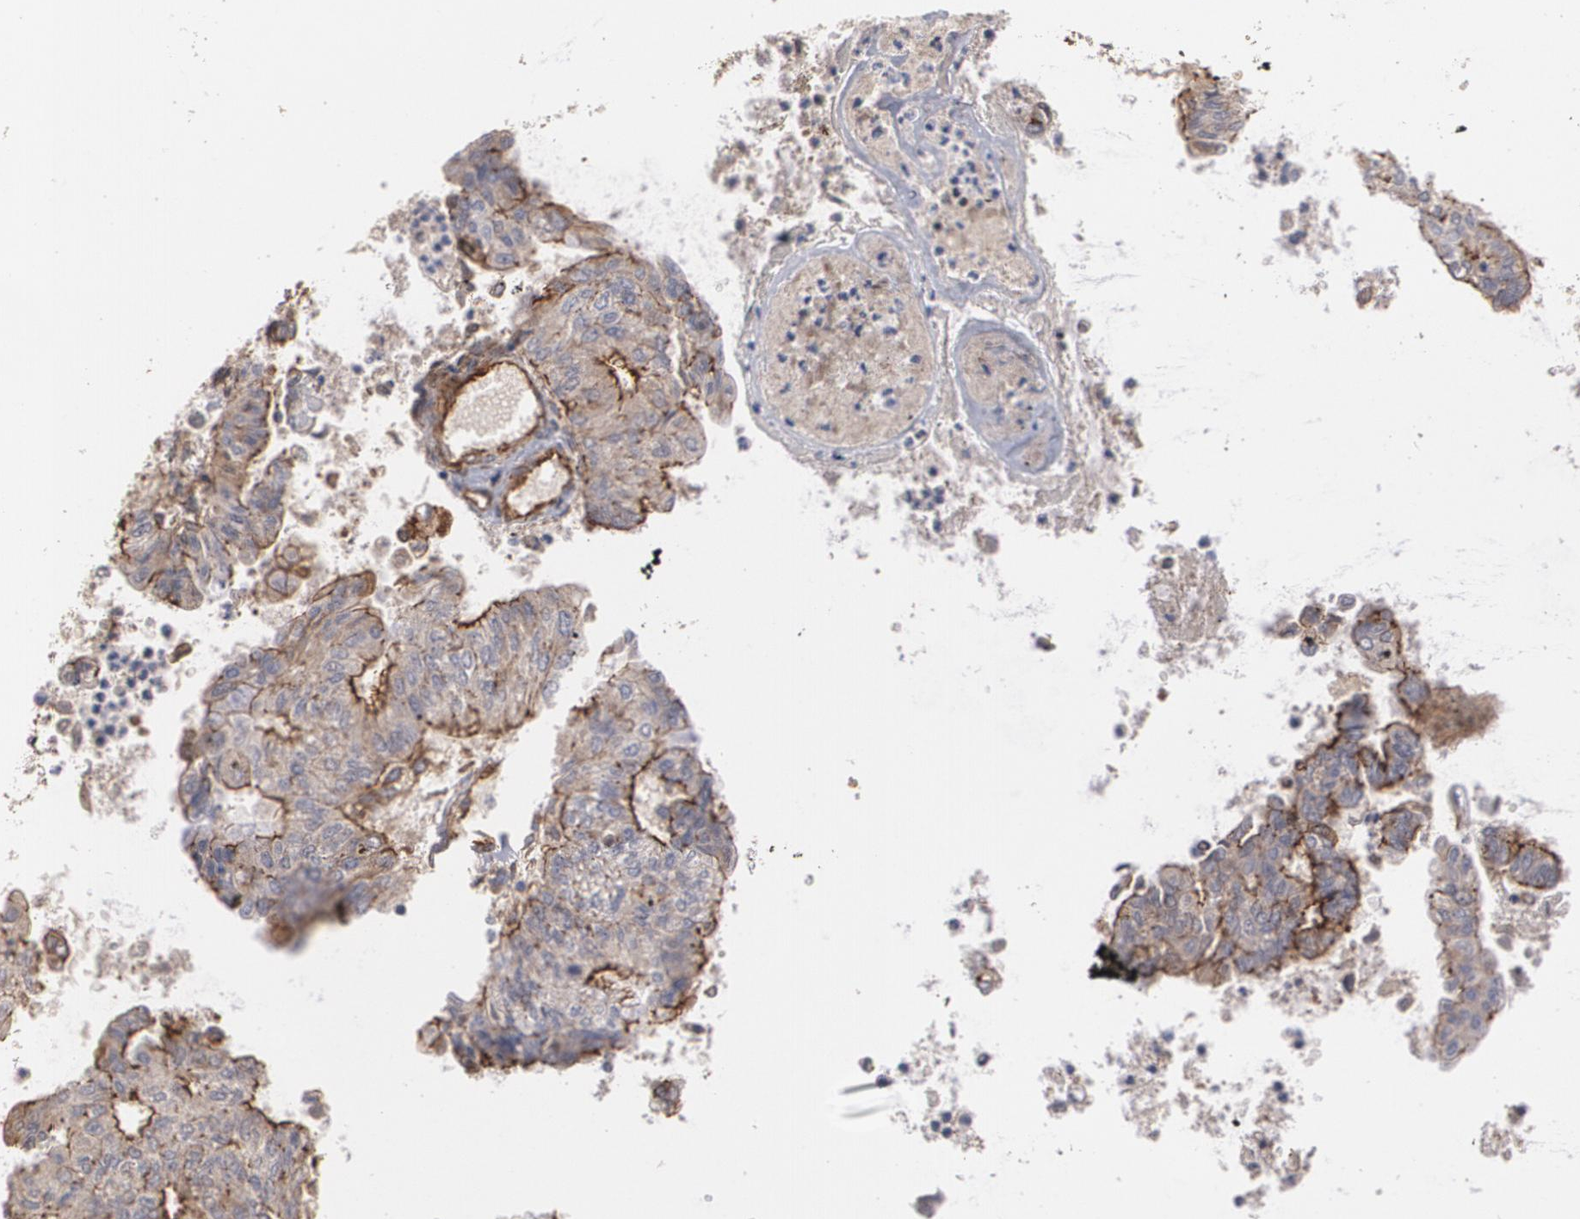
{"staining": {"intensity": "moderate", "quantity": ">75%", "location": "cytoplasmic/membranous"}, "tissue": "endometrial cancer", "cell_type": "Tumor cells", "image_type": "cancer", "snomed": [{"axis": "morphology", "description": "Adenocarcinoma, NOS"}, {"axis": "topography", "description": "Endometrium"}], "caption": "High-magnification brightfield microscopy of endometrial cancer (adenocarcinoma) stained with DAB (brown) and counterstained with hematoxylin (blue). tumor cells exhibit moderate cytoplasmic/membranous staining is identified in approximately>75% of cells. The staining was performed using DAB (3,3'-diaminobenzidine) to visualize the protein expression in brown, while the nuclei were stained in blue with hematoxylin (Magnification: 20x).", "gene": "TJP1", "patient": {"sex": "female", "age": 59}}